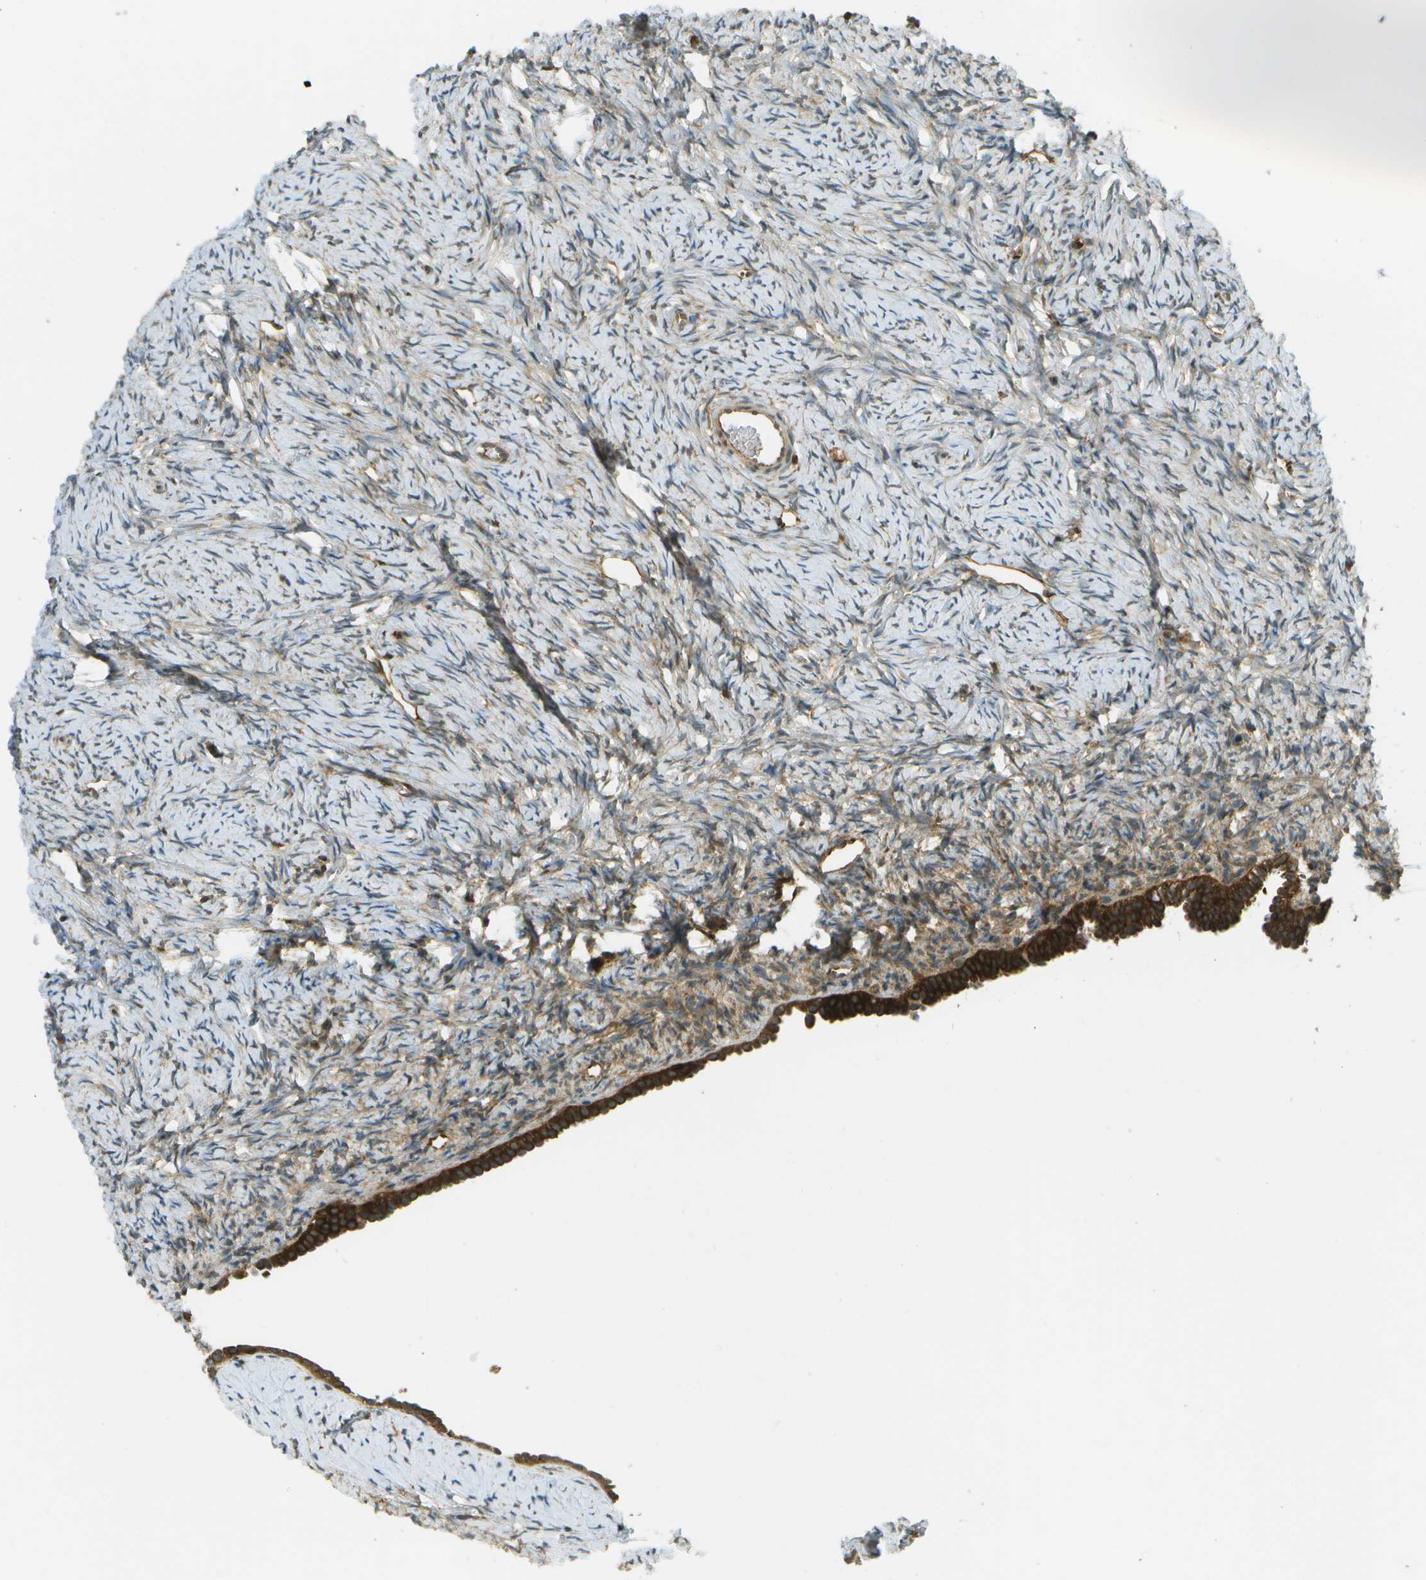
{"staining": {"intensity": "negative", "quantity": "none", "location": "none"}, "tissue": "ovary", "cell_type": "Ovarian stroma cells", "image_type": "normal", "snomed": [{"axis": "morphology", "description": "Normal tissue, NOS"}, {"axis": "topography", "description": "Ovary"}], "caption": "High power microscopy histopathology image of an immunohistochemistry micrograph of normal ovary, revealing no significant expression in ovarian stroma cells.", "gene": "TMTC1", "patient": {"sex": "female", "age": 33}}